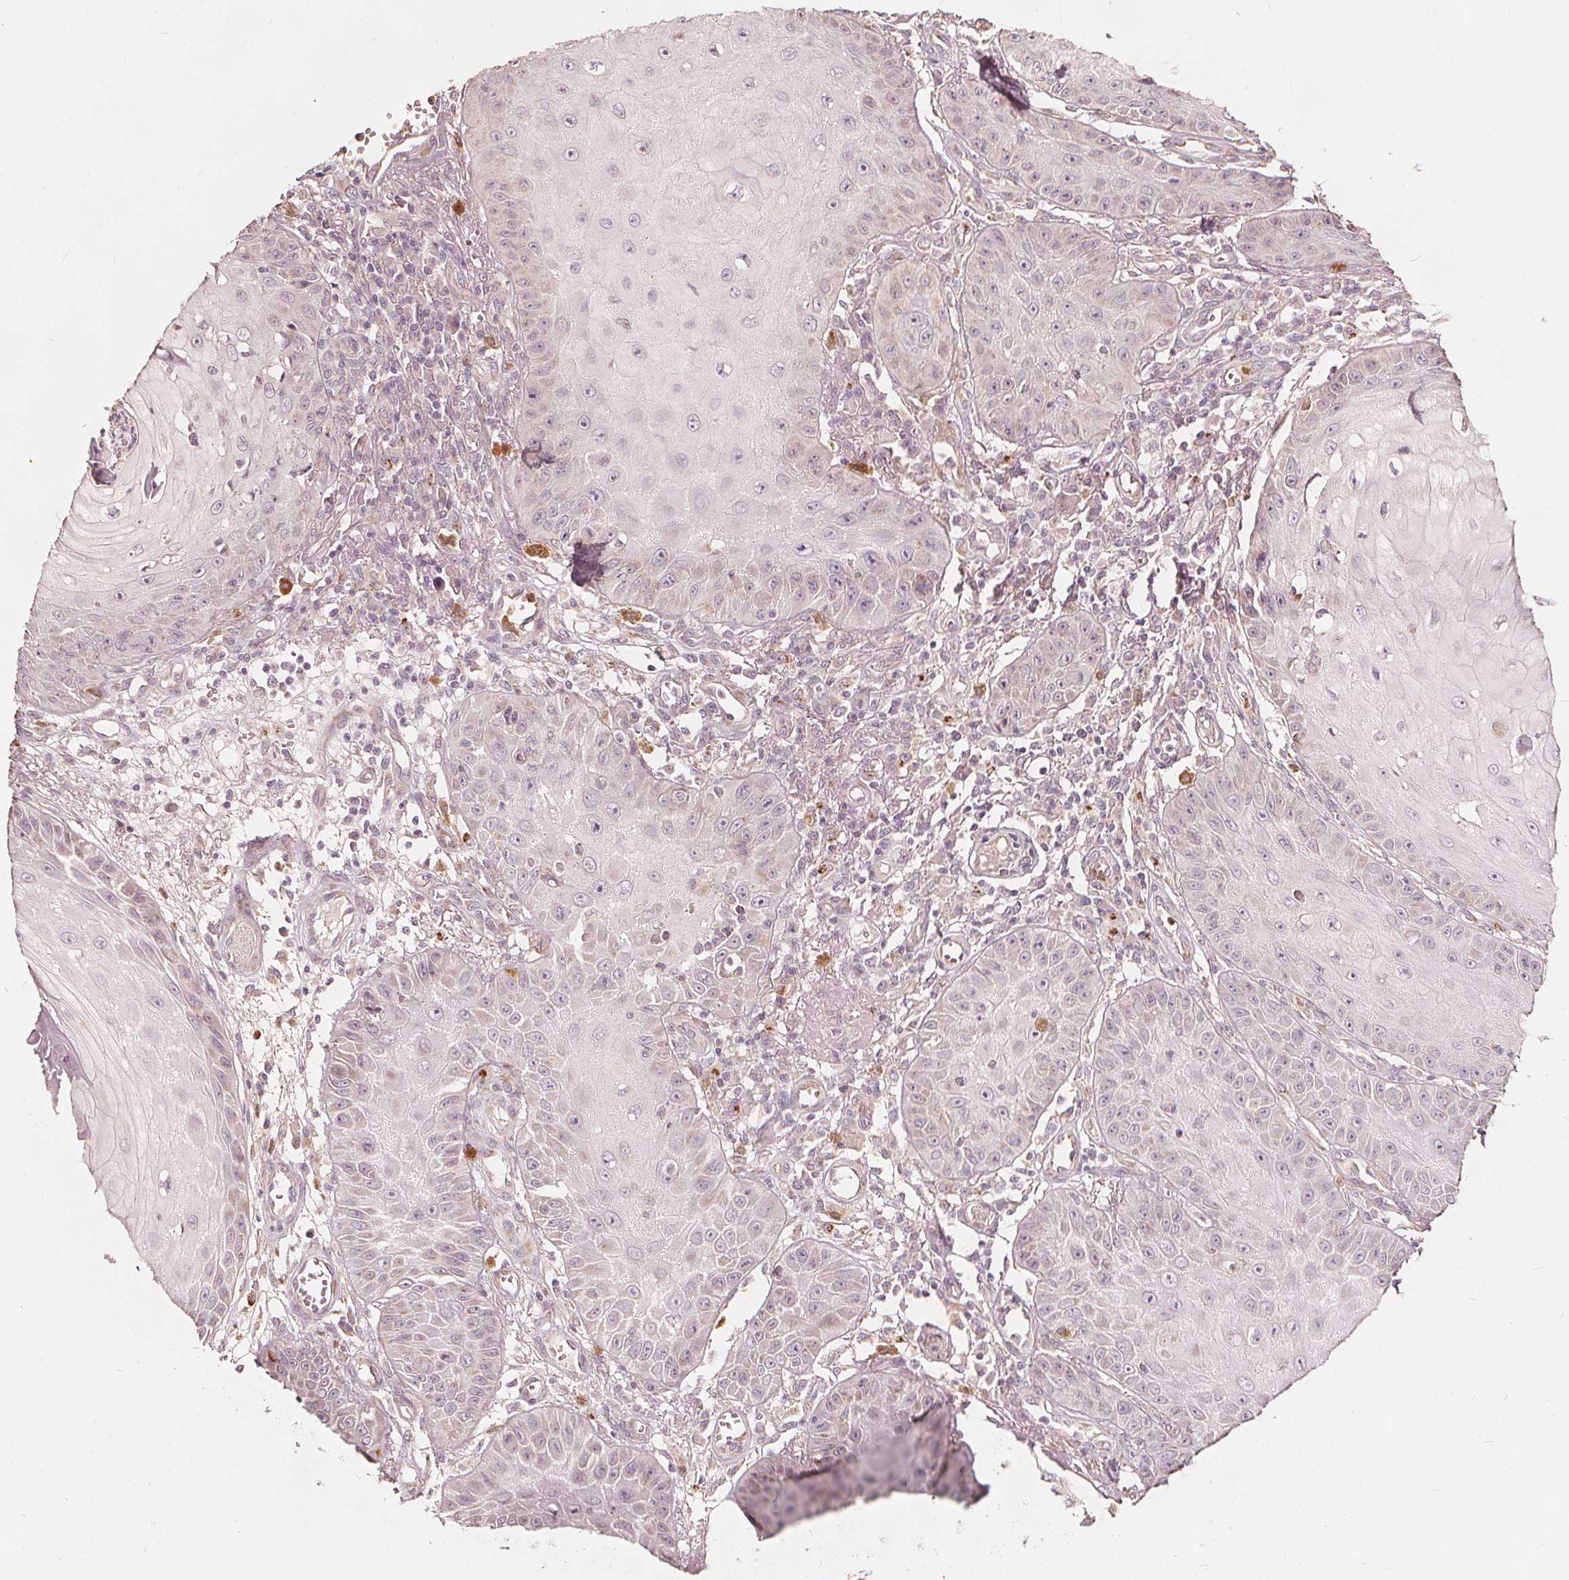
{"staining": {"intensity": "negative", "quantity": "none", "location": "none"}, "tissue": "skin cancer", "cell_type": "Tumor cells", "image_type": "cancer", "snomed": [{"axis": "morphology", "description": "Squamous cell carcinoma, NOS"}, {"axis": "topography", "description": "Skin"}], "caption": "A high-resolution image shows immunohistochemistry staining of skin cancer (squamous cell carcinoma), which exhibits no significant expression in tumor cells.", "gene": "NPC1L1", "patient": {"sex": "male", "age": 70}}